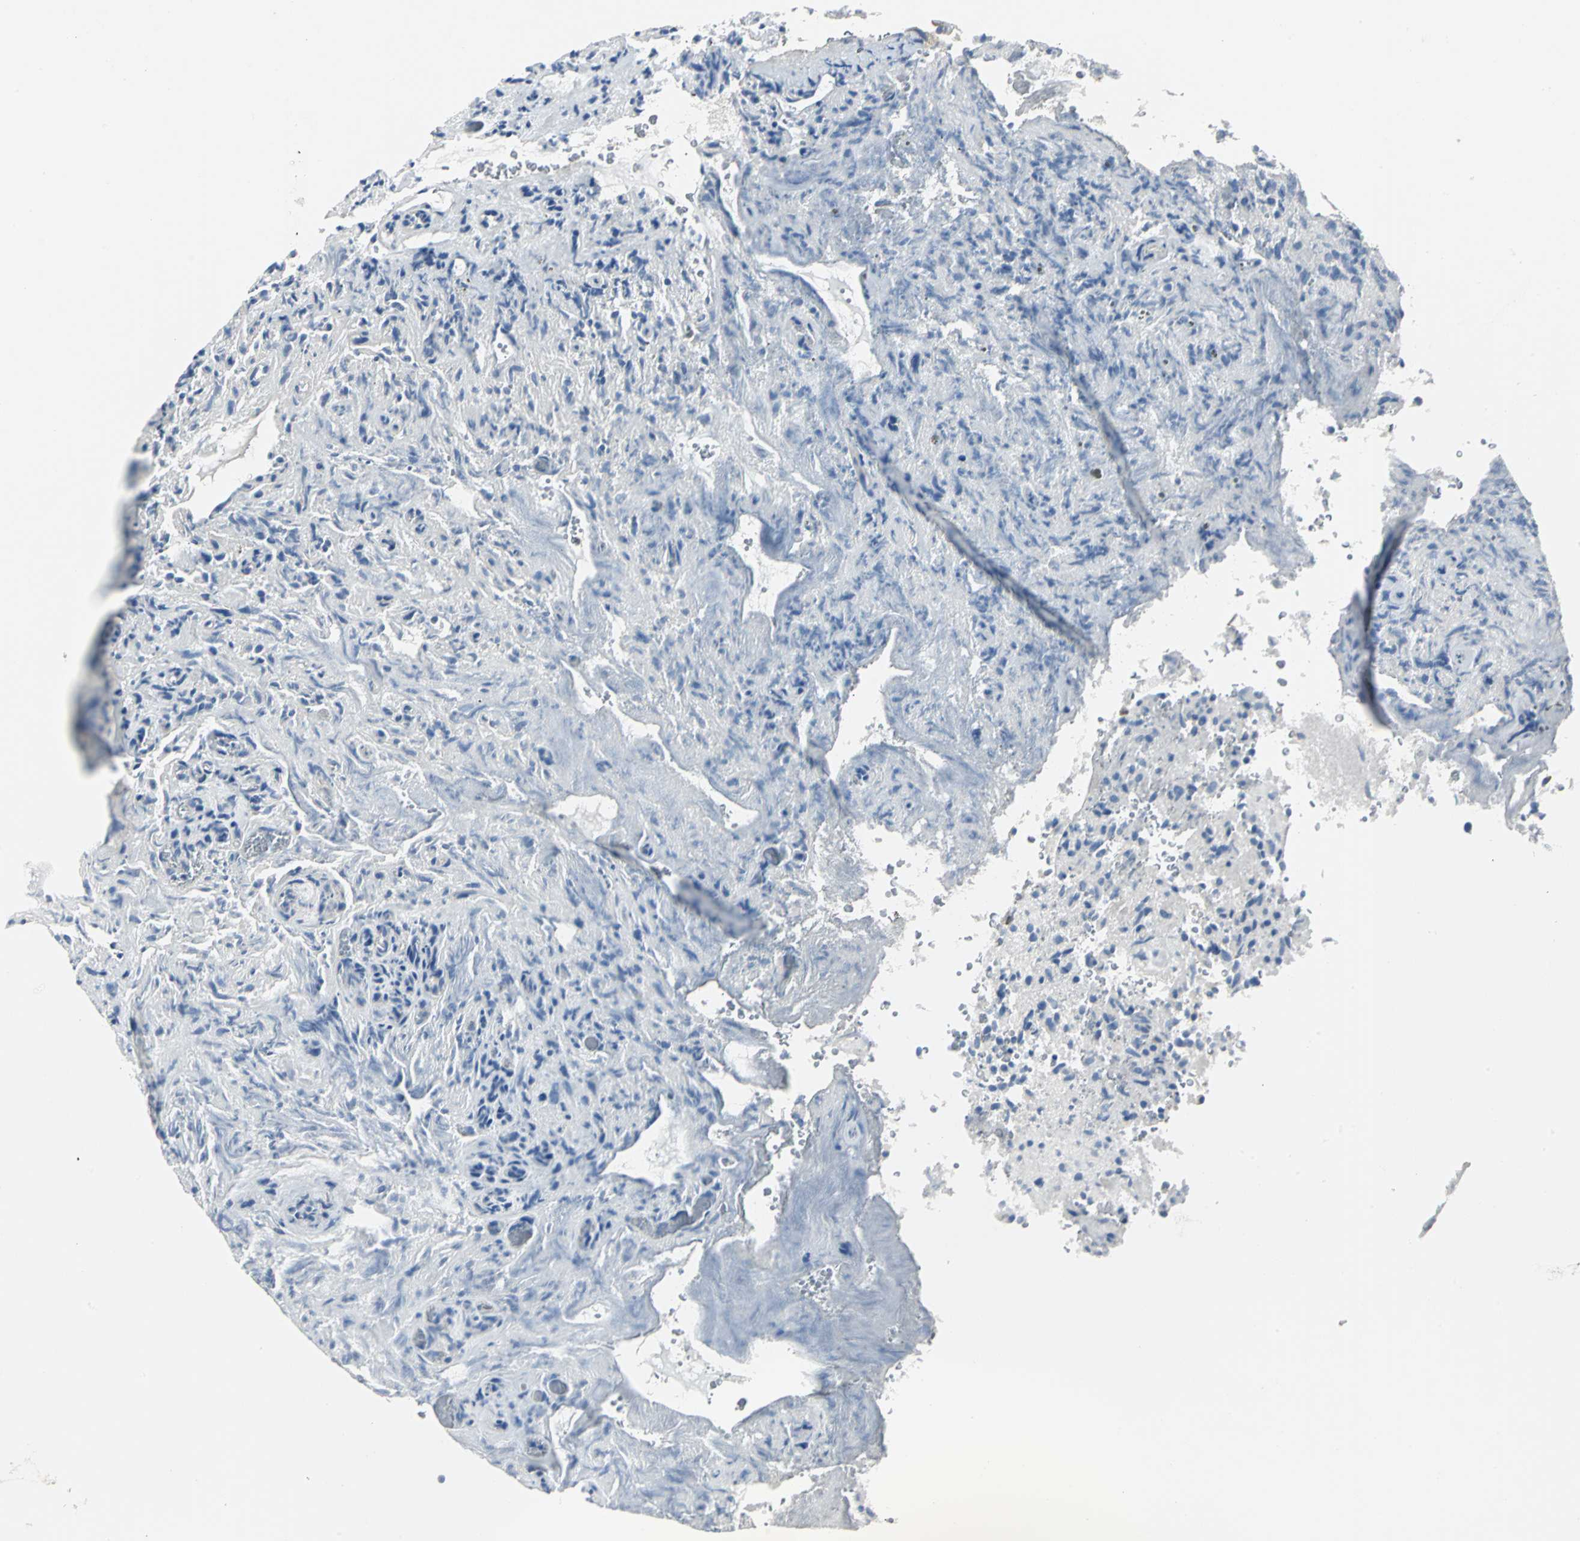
{"staining": {"intensity": "negative", "quantity": "none", "location": "none"}, "tissue": "glioma", "cell_type": "Tumor cells", "image_type": "cancer", "snomed": [{"axis": "morphology", "description": "Normal tissue, NOS"}, {"axis": "morphology", "description": "Glioma, malignant, High grade"}, {"axis": "topography", "description": "Cerebral cortex"}], "caption": "This micrograph is of high-grade glioma (malignant) stained with IHC to label a protein in brown with the nuclei are counter-stained blue. There is no positivity in tumor cells. Brightfield microscopy of immunohistochemistry (IHC) stained with DAB (brown) and hematoxylin (blue), captured at high magnification.", "gene": "RIPOR1", "patient": {"sex": "male", "age": 75}}